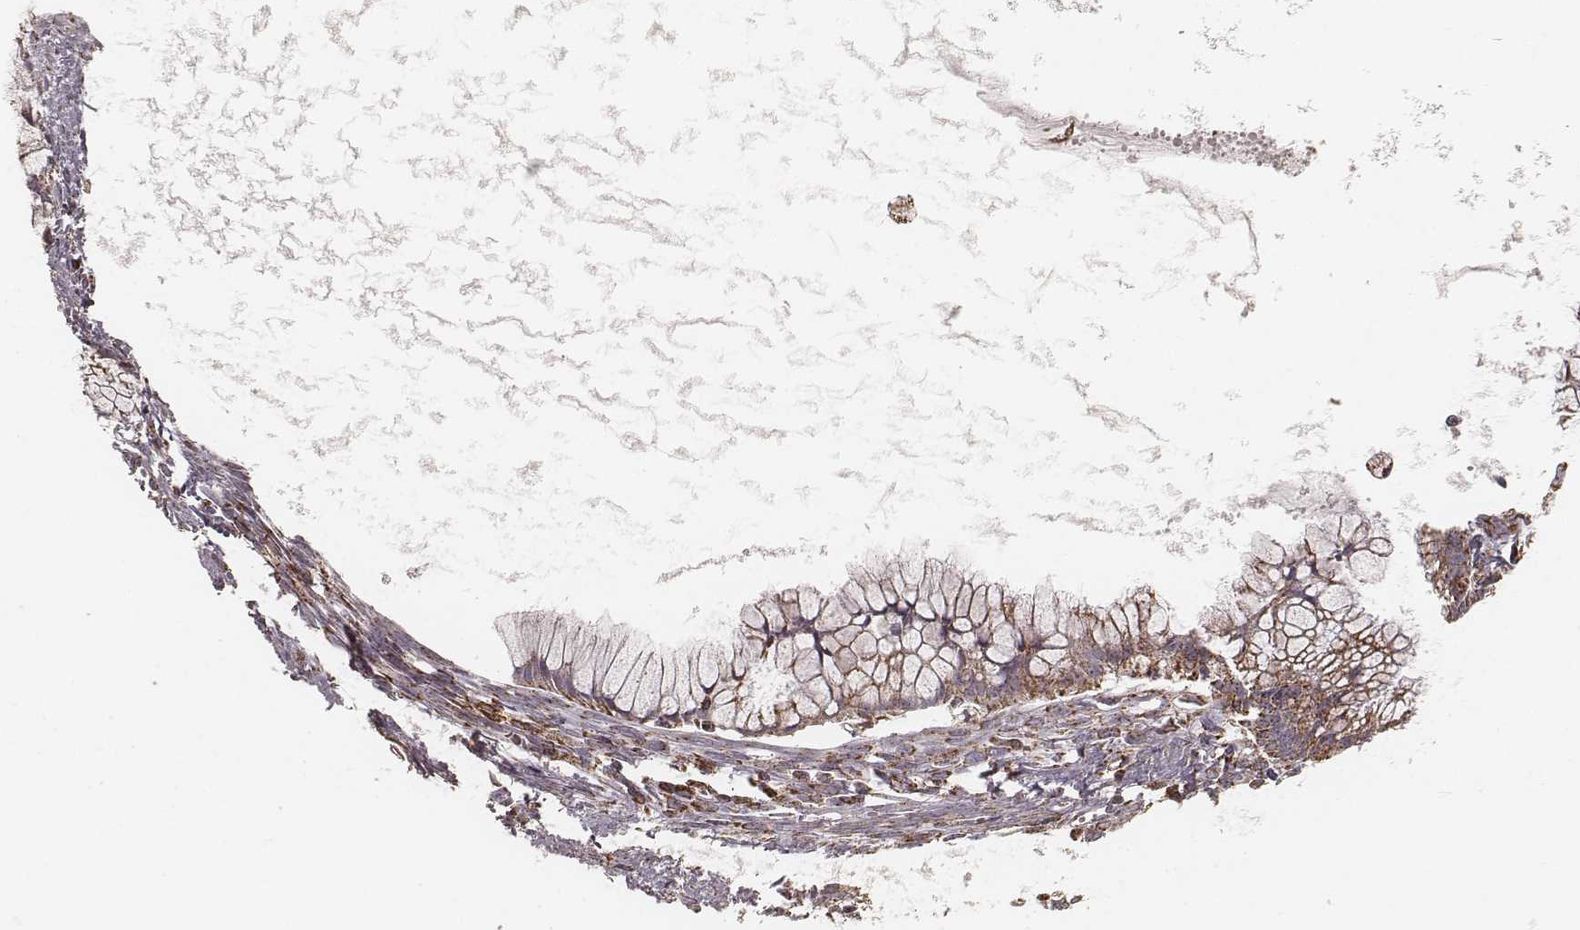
{"staining": {"intensity": "strong", "quantity": ">75%", "location": "cytoplasmic/membranous"}, "tissue": "ovarian cancer", "cell_type": "Tumor cells", "image_type": "cancer", "snomed": [{"axis": "morphology", "description": "Cystadenocarcinoma, mucinous, NOS"}, {"axis": "topography", "description": "Ovary"}], "caption": "A high amount of strong cytoplasmic/membranous positivity is identified in about >75% of tumor cells in ovarian cancer (mucinous cystadenocarcinoma) tissue.", "gene": "CS", "patient": {"sex": "female", "age": 41}}